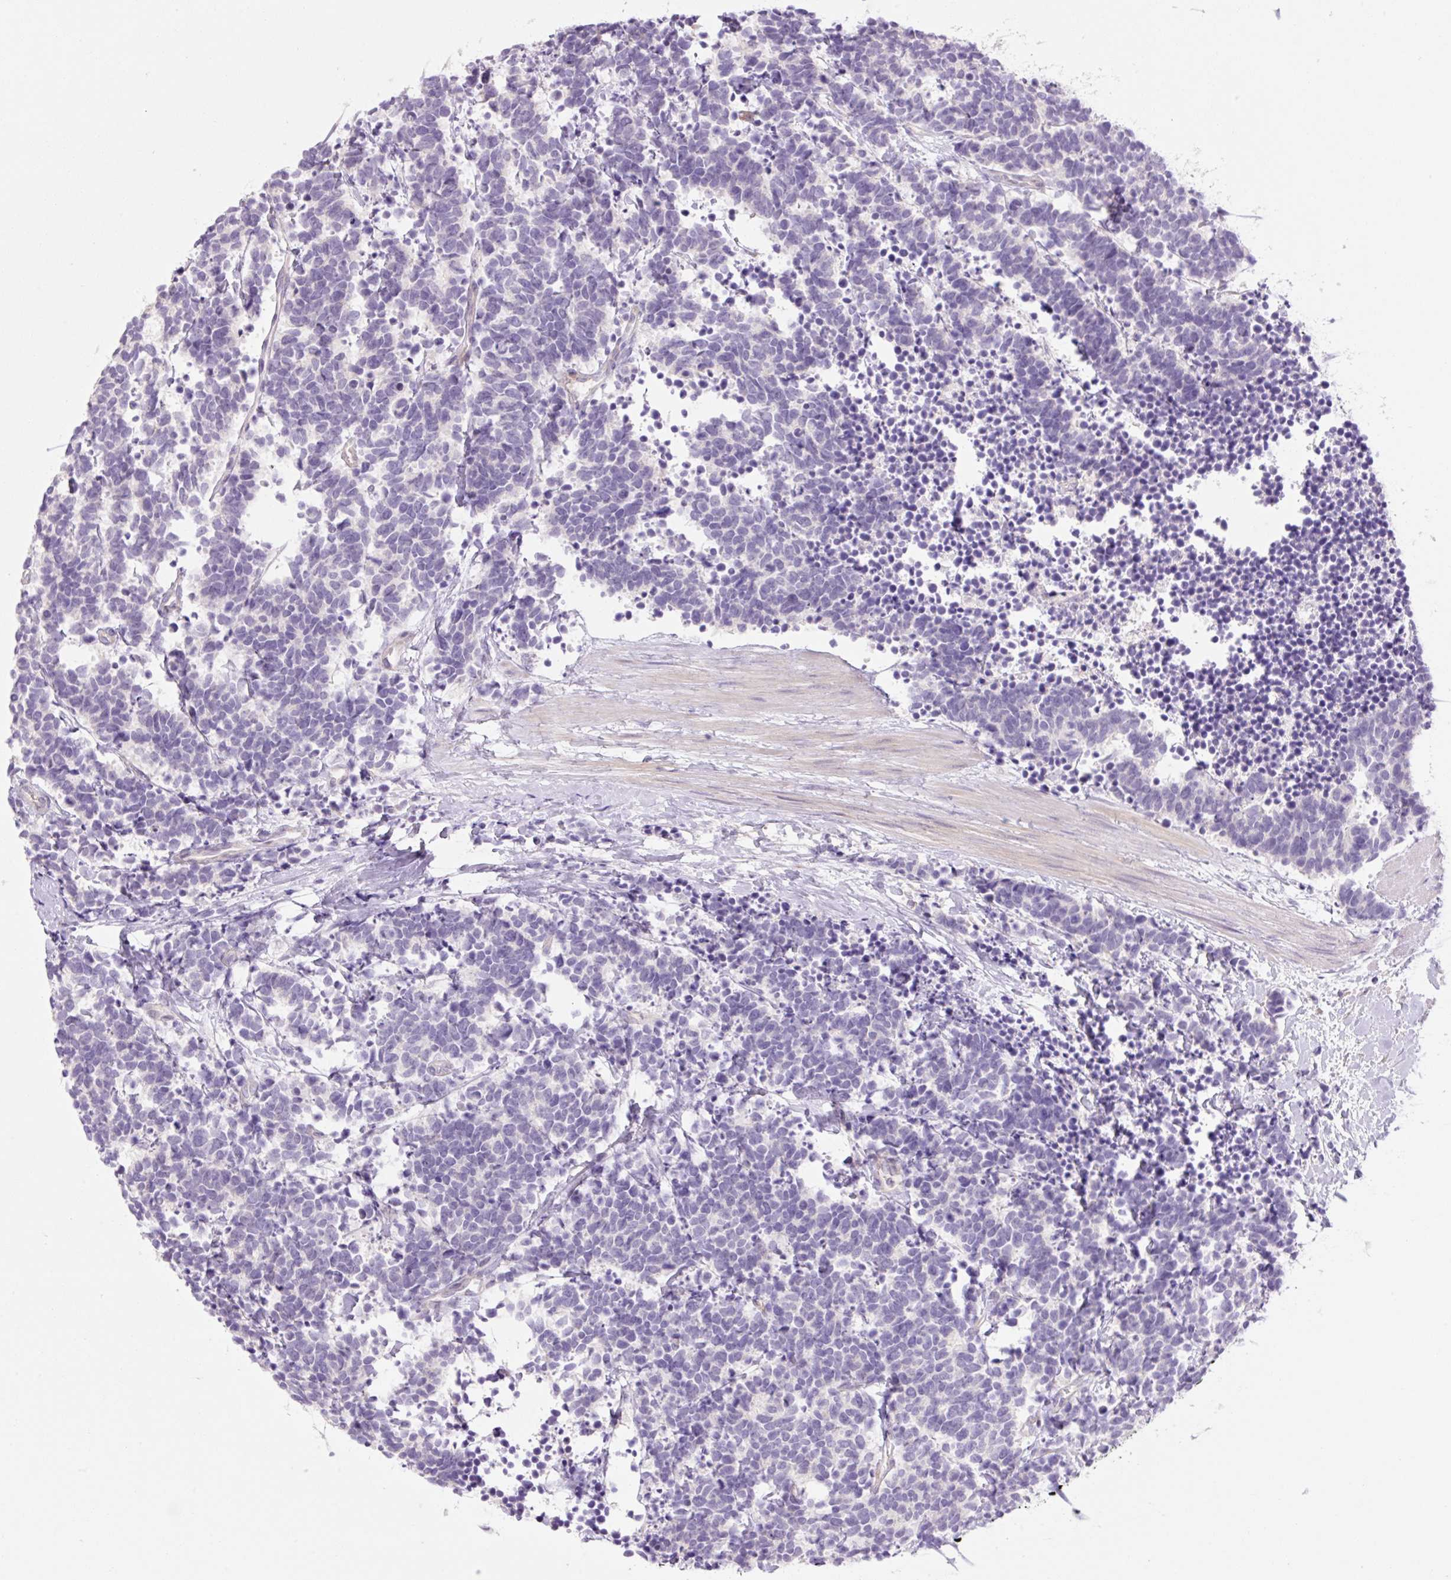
{"staining": {"intensity": "negative", "quantity": "none", "location": "none"}, "tissue": "carcinoid", "cell_type": "Tumor cells", "image_type": "cancer", "snomed": [{"axis": "morphology", "description": "Carcinoma, NOS"}, {"axis": "morphology", "description": "Carcinoid, malignant, NOS"}, {"axis": "topography", "description": "Prostate"}], "caption": "Immunohistochemistry of carcinoma reveals no staining in tumor cells. (IHC, brightfield microscopy, high magnification).", "gene": "GRID2", "patient": {"sex": "male", "age": 57}}